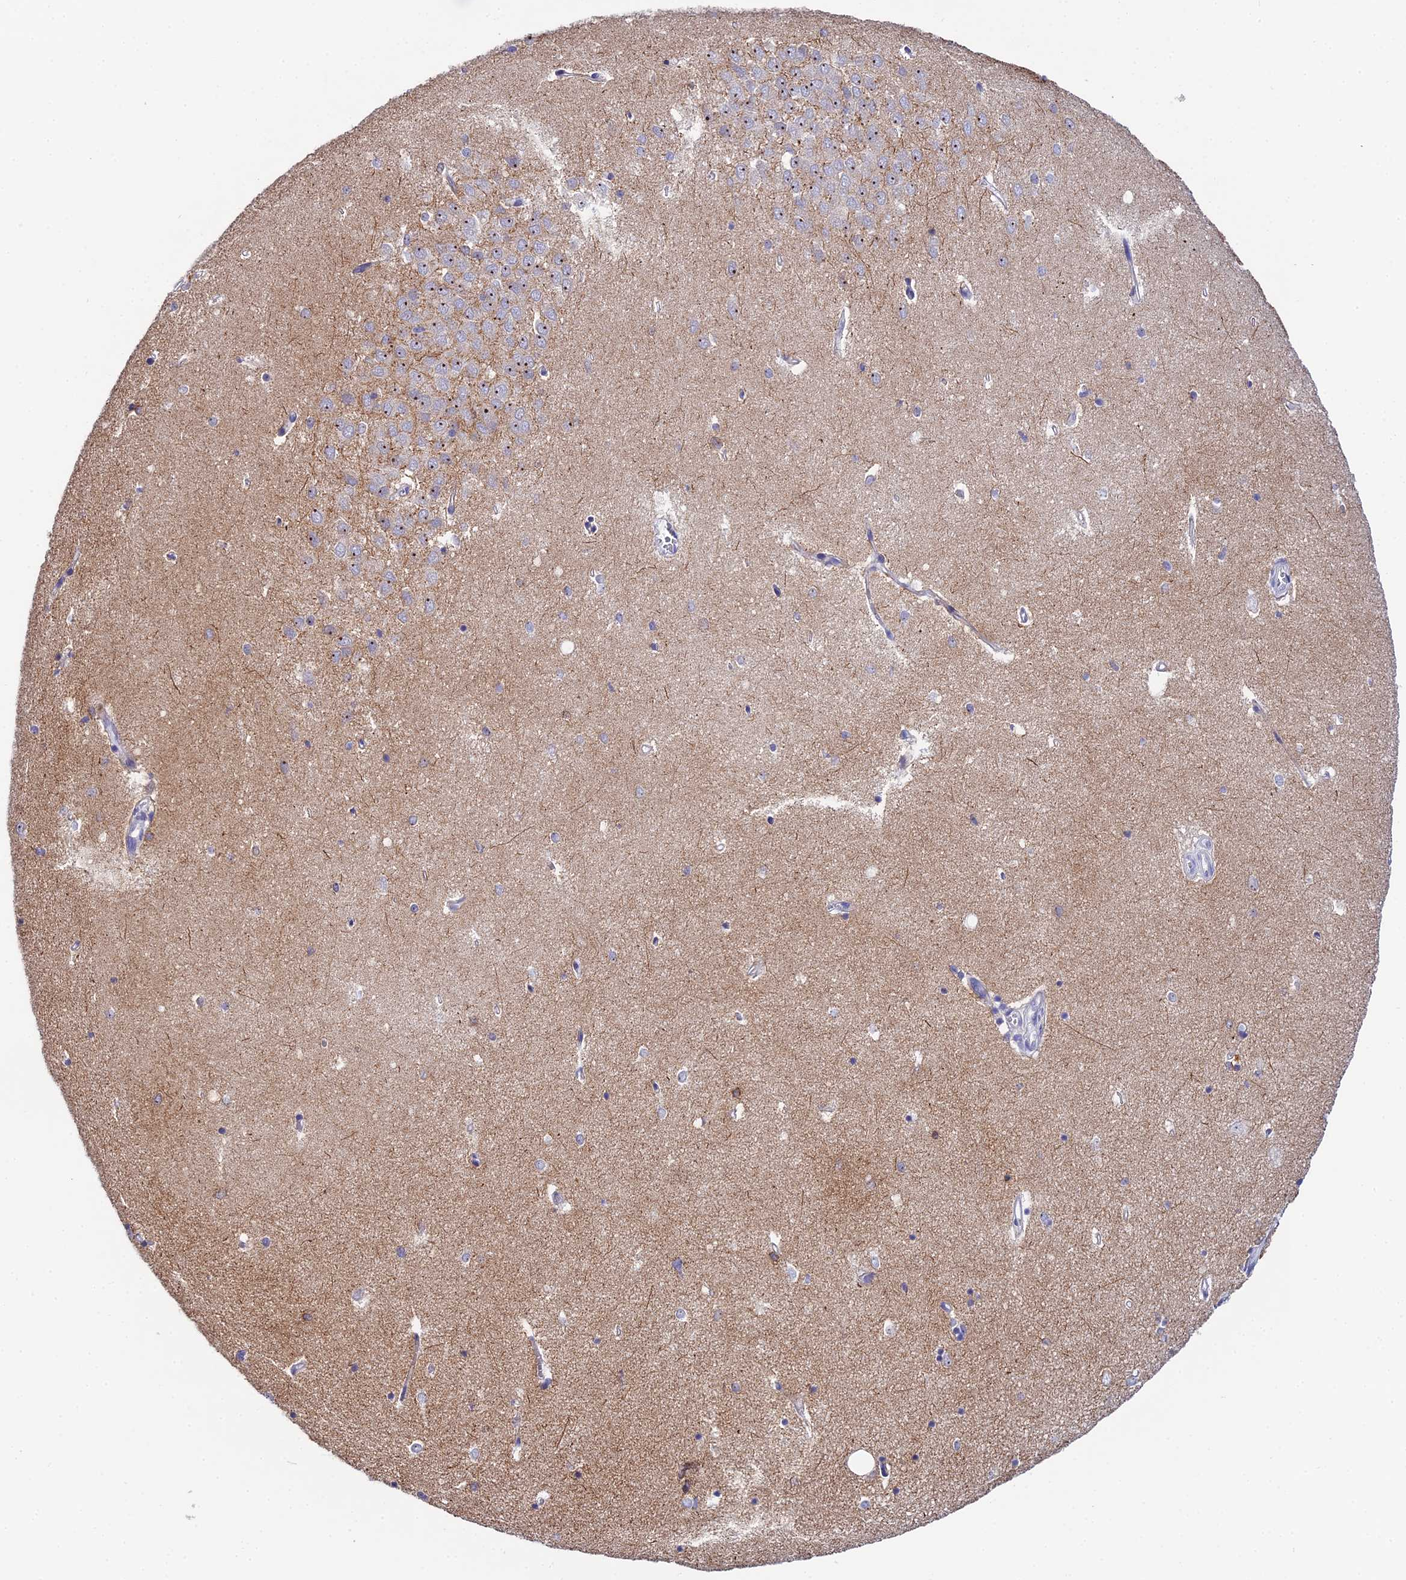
{"staining": {"intensity": "negative", "quantity": "none", "location": "none"}, "tissue": "hippocampus", "cell_type": "Glial cells", "image_type": "normal", "snomed": [{"axis": "morphology", "description": "Normal tissue, NOS"}, {"axis": "topography", "description": "Hippocampus"}], "caption": "Immunohistochemical staining of unremarkable hippocampus demonstrates no significant positivity in glial cells.", "gene": "PLPP4", "patient": {"sex": "female", "age": 64}}